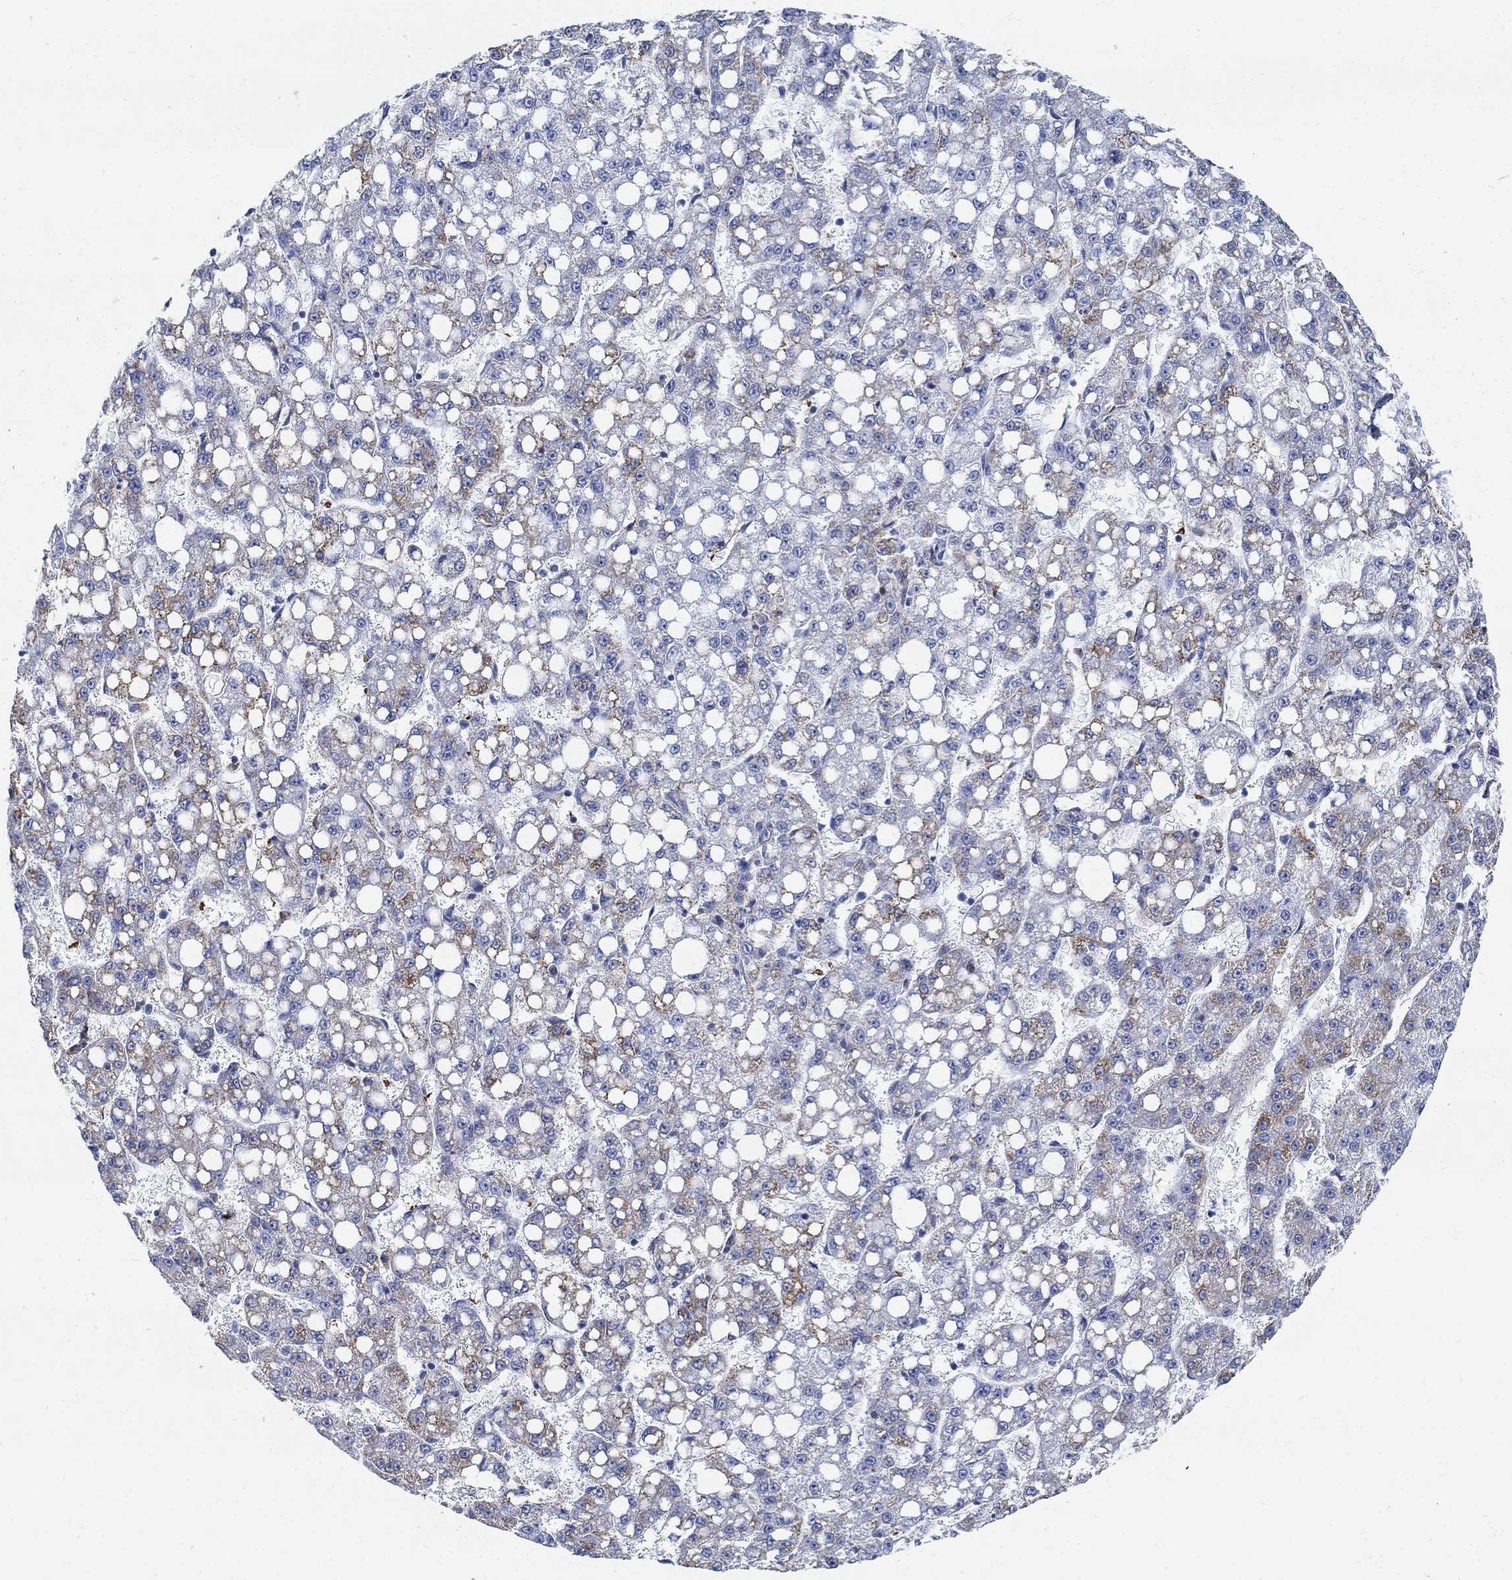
{"staining": {"intensity": "moderate", "quantity": "<25%", "location": "cytoplasmic/membranous"}, "tissue": "liver cancer", "cell_type": "Tumor cells", "image_type": "cancer", "snomed": [{"axis": "morphology", "description": "Carcinoma, Hepatocellular, NOS"}, {"axis": "topography", "description": "Liver"}], "caption": "Hepatocellular carcinoma (liver) stained with immunohistochemistry reveals moderate cytoplasmic/membranous staining in approximately <25% of tumor cells. The staining is performed using DAB (3,3'-diaminobenzidine) brown chromogen to label protein expression. The nuclei are counter-stained blue using hematoxylin.", "gene": "PHF21B", "patient": {"sex": "female", "age": 65}}